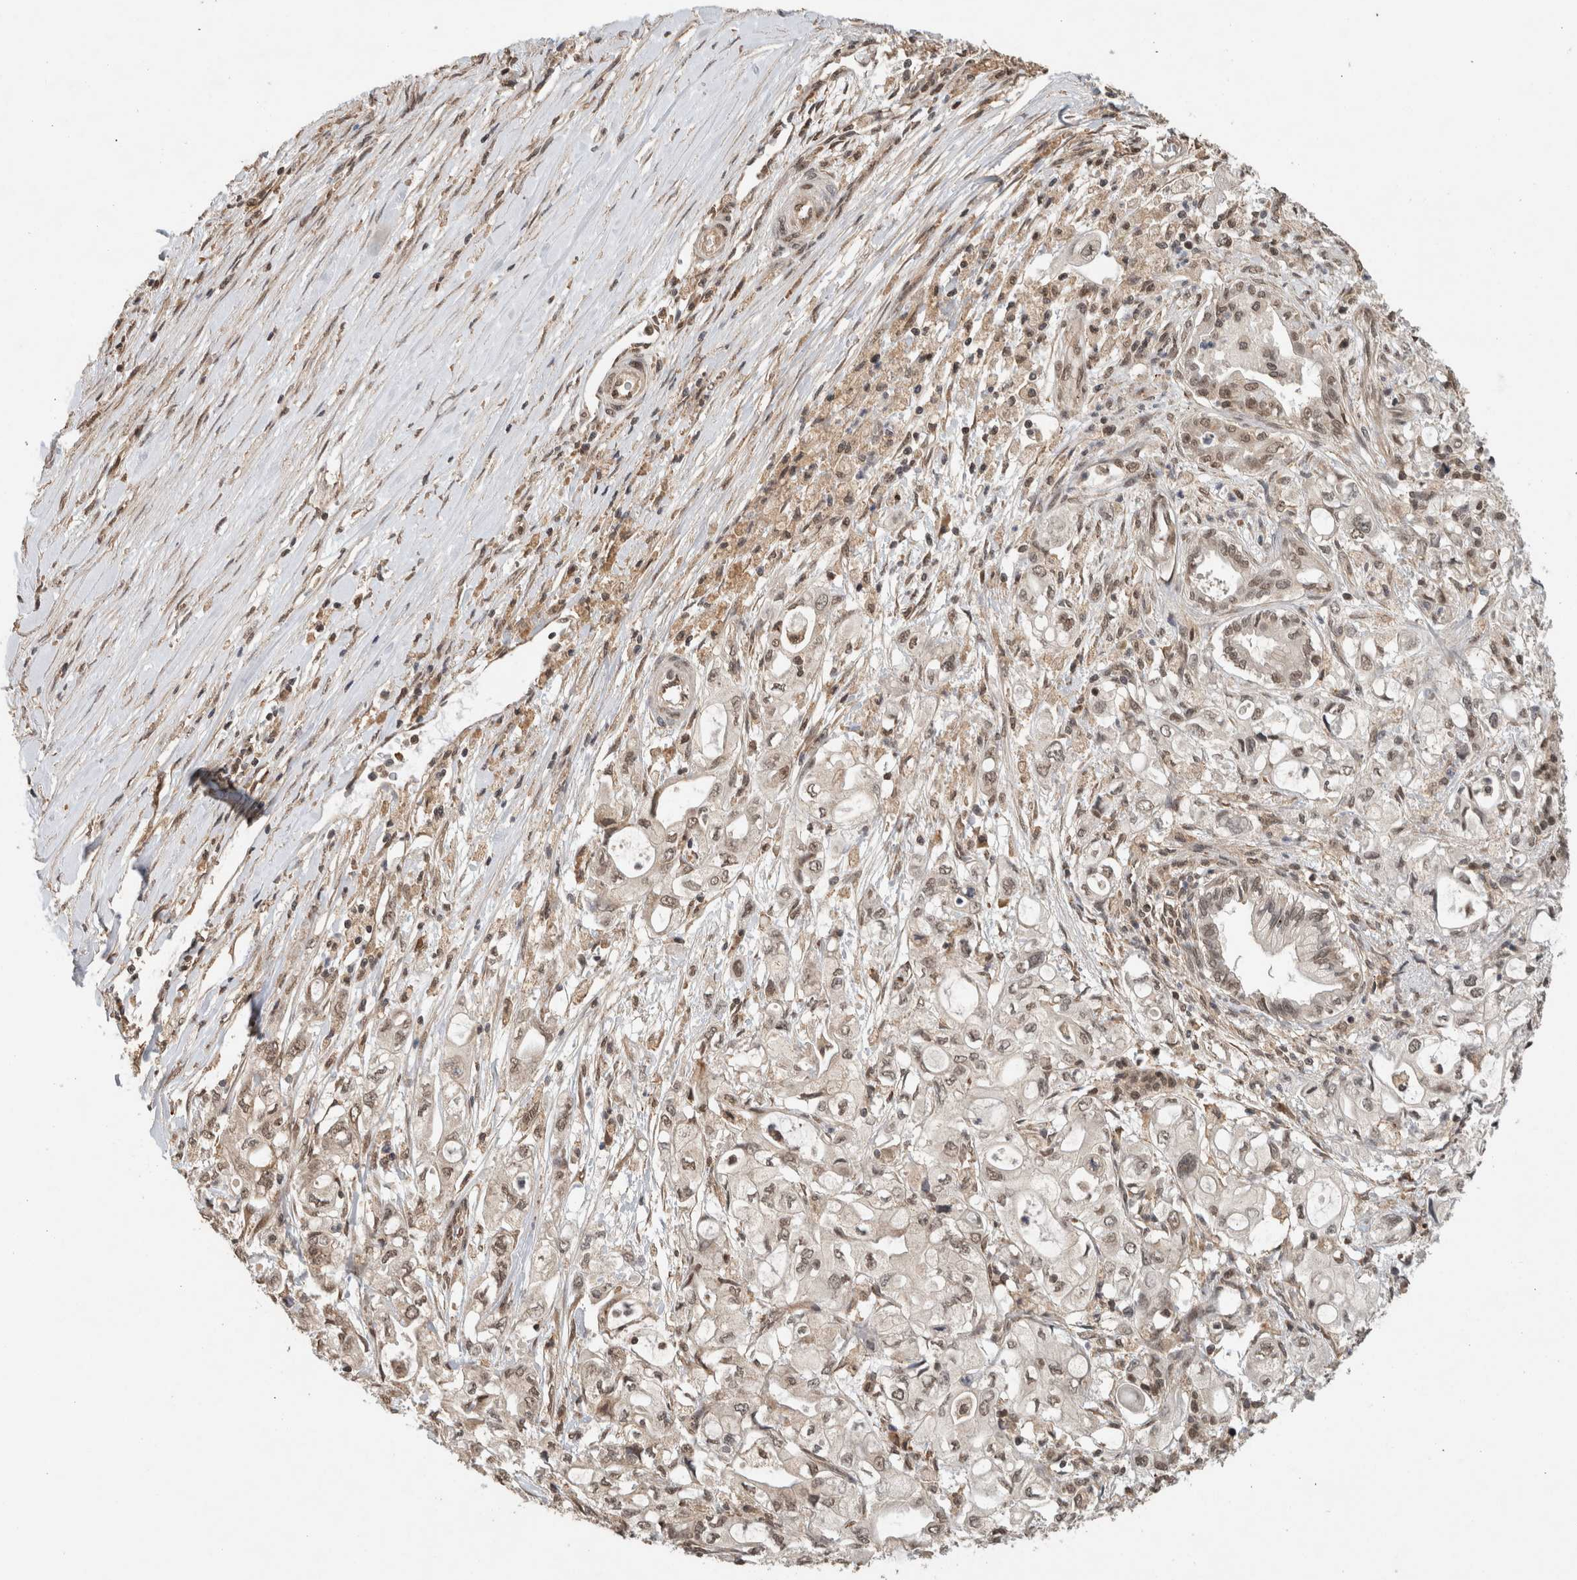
{"staining": {"intensity": "weak", "quantity": "25%-75%", "location": "nuclear"}, "tissue": "pancreatic cancer", "cell_type": "Tumor cells", "image_type": "cancer", "snomed": [{"axis": "morphology", "description": "Adenocarcinoma, NOS"}, {"axis": "topography", "description": "Pancreas"}], "caption": "Human pancreatic cancer (adenocarcinoma) stained with a protein marker demonstrates weak staining in tumor cells.", "gene": "C1orf21", "patient": {"sex": "male", "age": 79}}